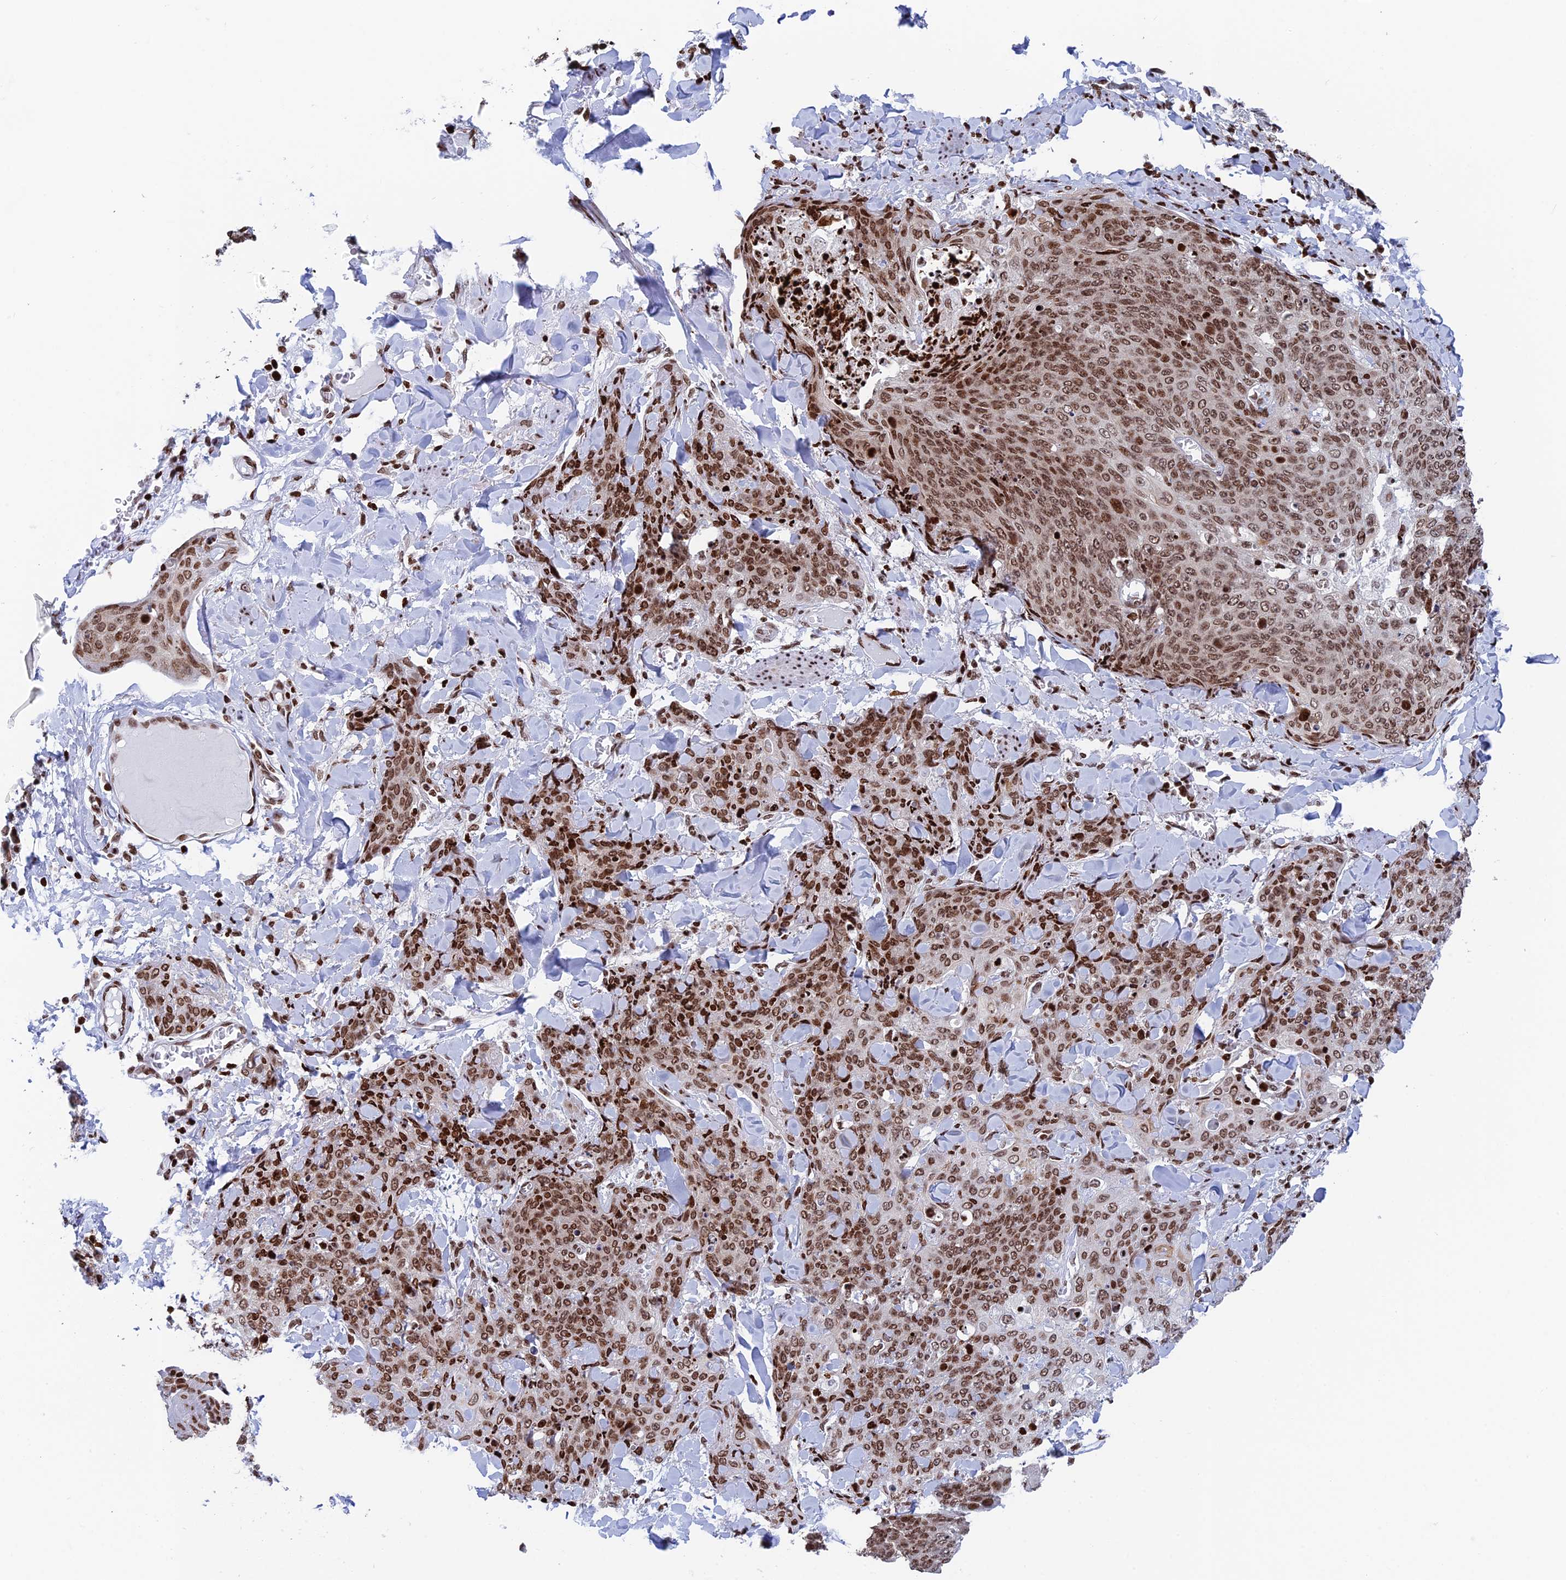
{"staining": {"intensity": "moderate", "quantity": ">75%", "location": "nuclear"}, "tissue": "skin cancer", "cell_type": "Tumor cells", "image_type": "cancer", "snomed": [{"axis": "morphology", "description": "Squamous cell carcinoma, NOS"}, {"axis": "topography", "description": "Skin"}, {"axis": "topography", "description": "Vulva"}], "caption": "Protein expression analysis of human skin squamous cell carcinoma reveals moderate nuclear staining in about >75% of tumor cells.", "gene": "RPAP1", "patient": {"sex": "female", "age": 85}}